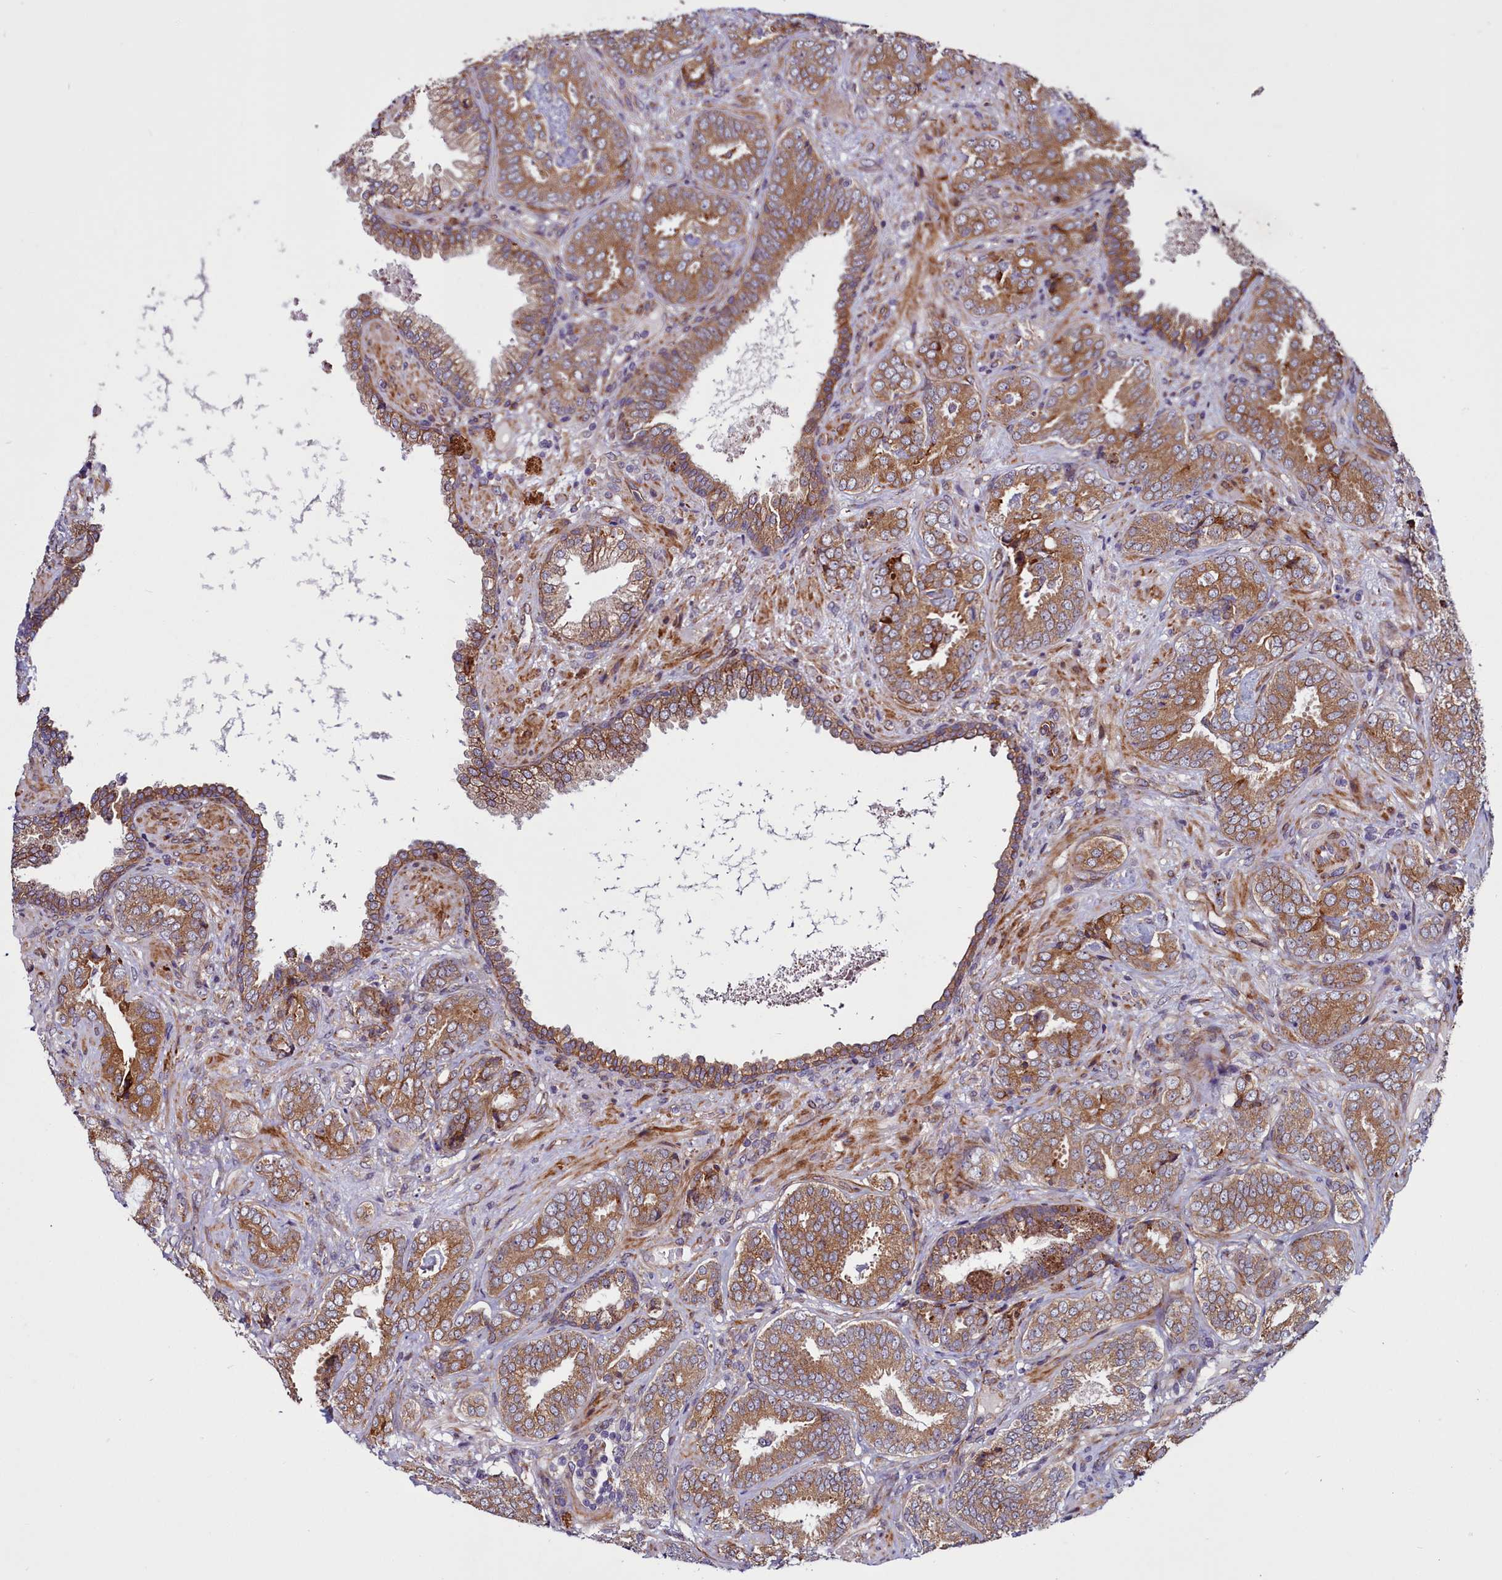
{"staining": {"intensity": "moderate", "quantity": ">75%", "location": "cytoplasmic/membranous"}, "tissue": "prostate cancer", "cell_type": "Tumor cells", "image_type": "cancer", "snomed": [{"axis": "morphology", "description": "Adenocarcinoma, High grade"}, {"axis": "topography", "description": "Prostate"}], "caption": "Prostate cancer (high-grade adenocarcinoma) stained with a brown dye exhibits moderate cytoplasmic/membranous positive staining in about >75% of tumor cells.", "gene": "MCRIP1", "patient": {"sex": "male", "age": 71}}